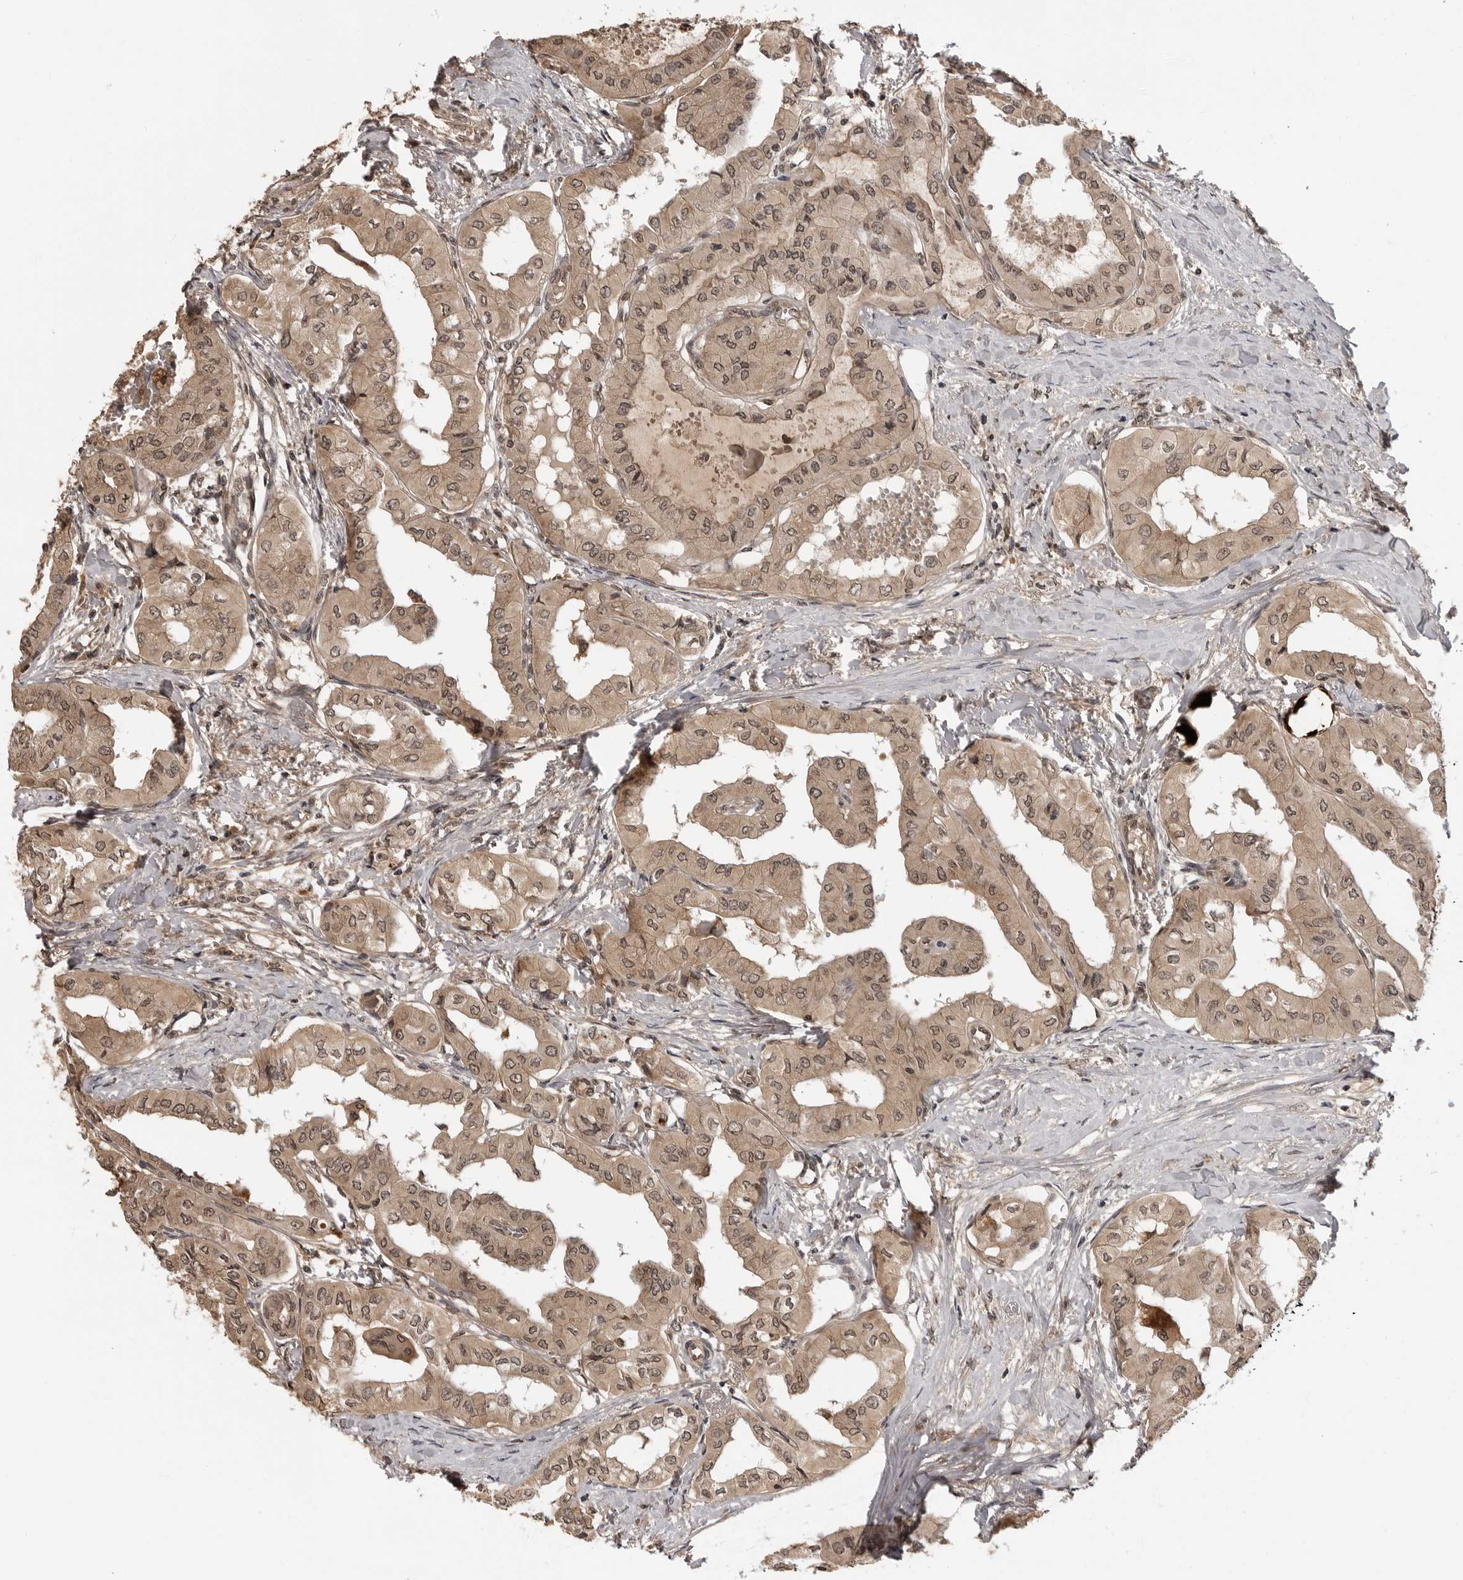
{"staining": {"intensity": "moderate", "quantity": ">75%", "location": "cytoplasmic/membranous,nuclear"}, "tissue": "thyroid cancer", "cell_type": "Tumor cells", "image_type": "cancer", "snomed": [{"axis": "morphology", "description": "Papillary adenocarcinoma, NOS"}, {"axis": "topography", "description": "Thyroid gland"}], "caption": "The photomicrograph reveals a brown stain indicating the presence of a protein in the cytoplasmic/membranous and nuclear of tumor cells in papillary adenocarcinoma (thyroid).", "gene": "IL24", "patient": {"sex": "female", "age": 59}}